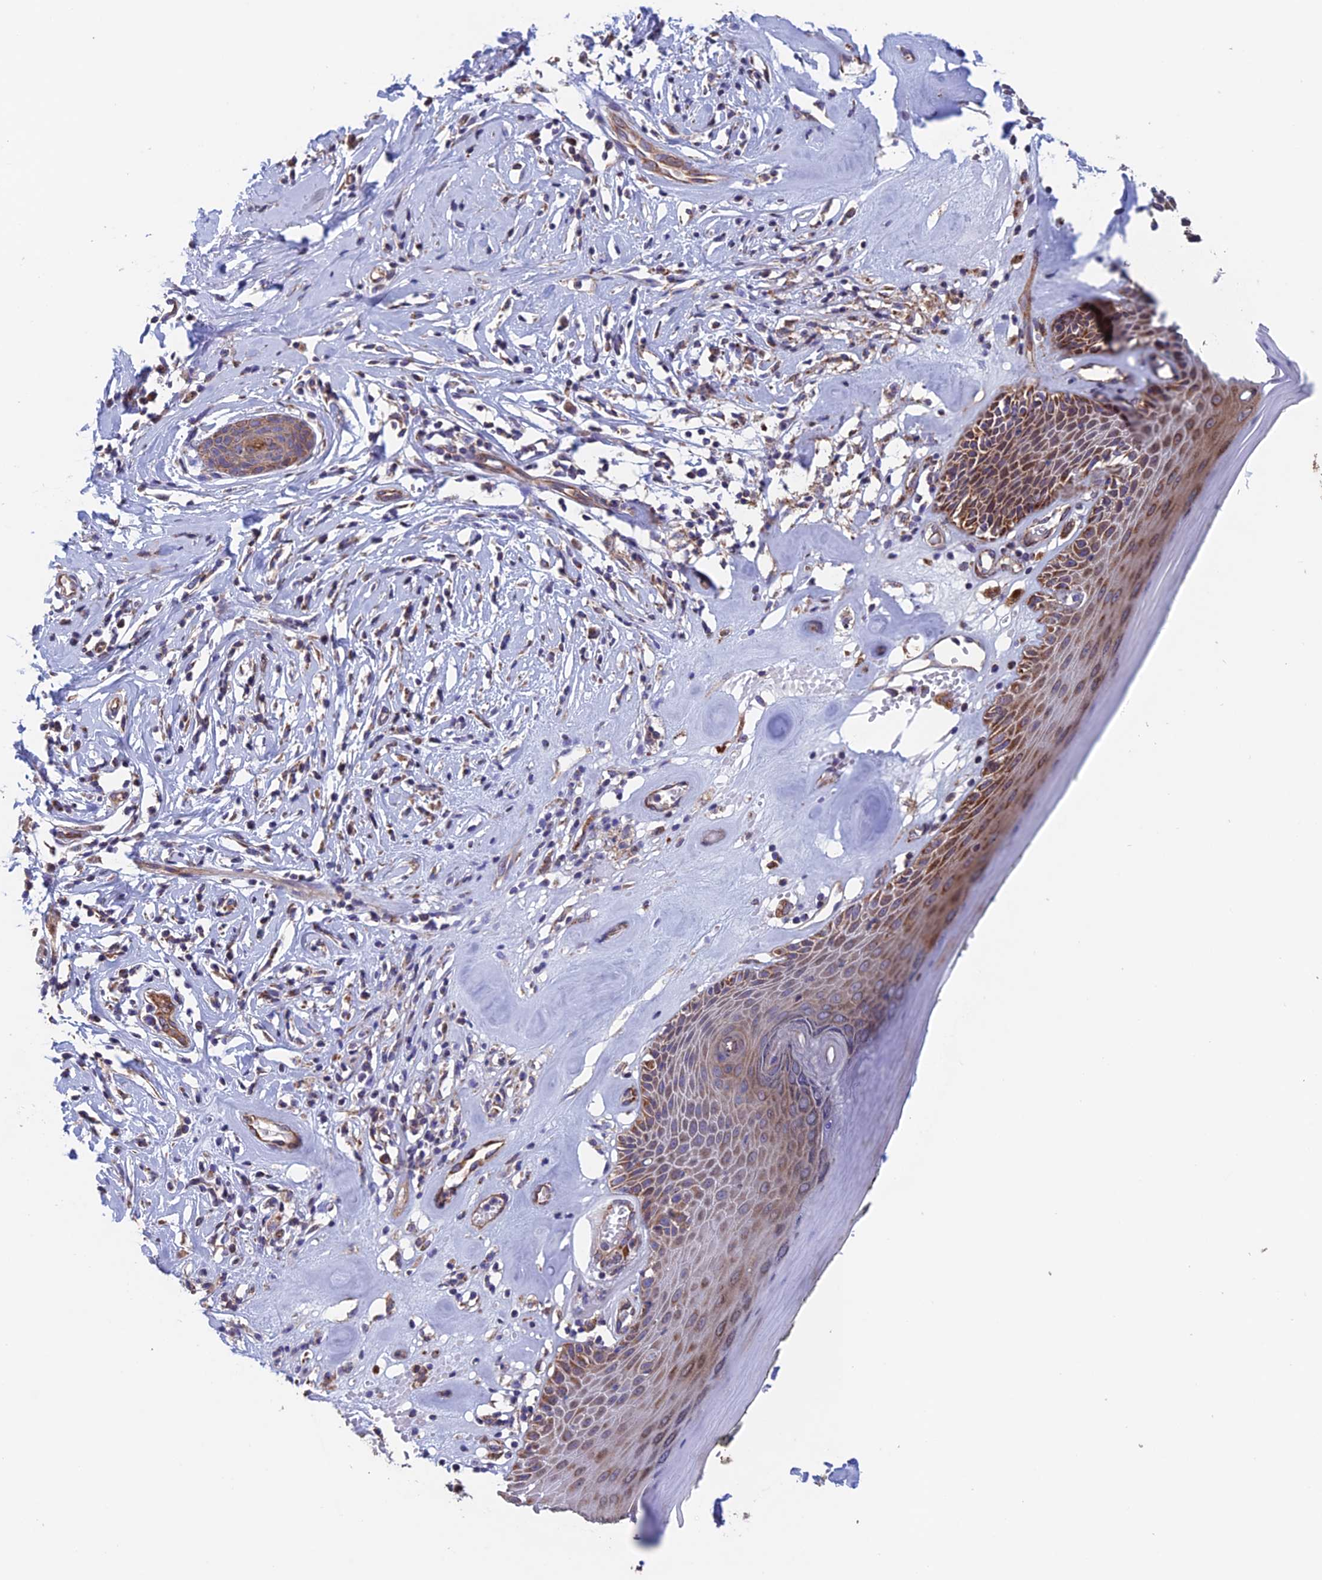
{"staining": {"intensity": "moderate", "quantity": ">75%", "location": "cytoplasmic/membranous"}, "tissue": "skin", "cell_type": "Epidermal cells", "image_type": "normal", "snomed": [{"axis": "morphology", "description": "Normal tissue, NOS"}, {"axis": "morphology", "description": "Inflammation, NOS"}, {"axis": "topography", "description": "Vulva"}], "caption": "A micrograph of human skin stained for a protein reveals moderate cytoplasmic/membranous brown staining in epidermal cells. (DAB IHC, brown staining for protein, blue staining for nuclei).", "gene": "MRPL1", "patient": {"sex": "female", "age": 84}}